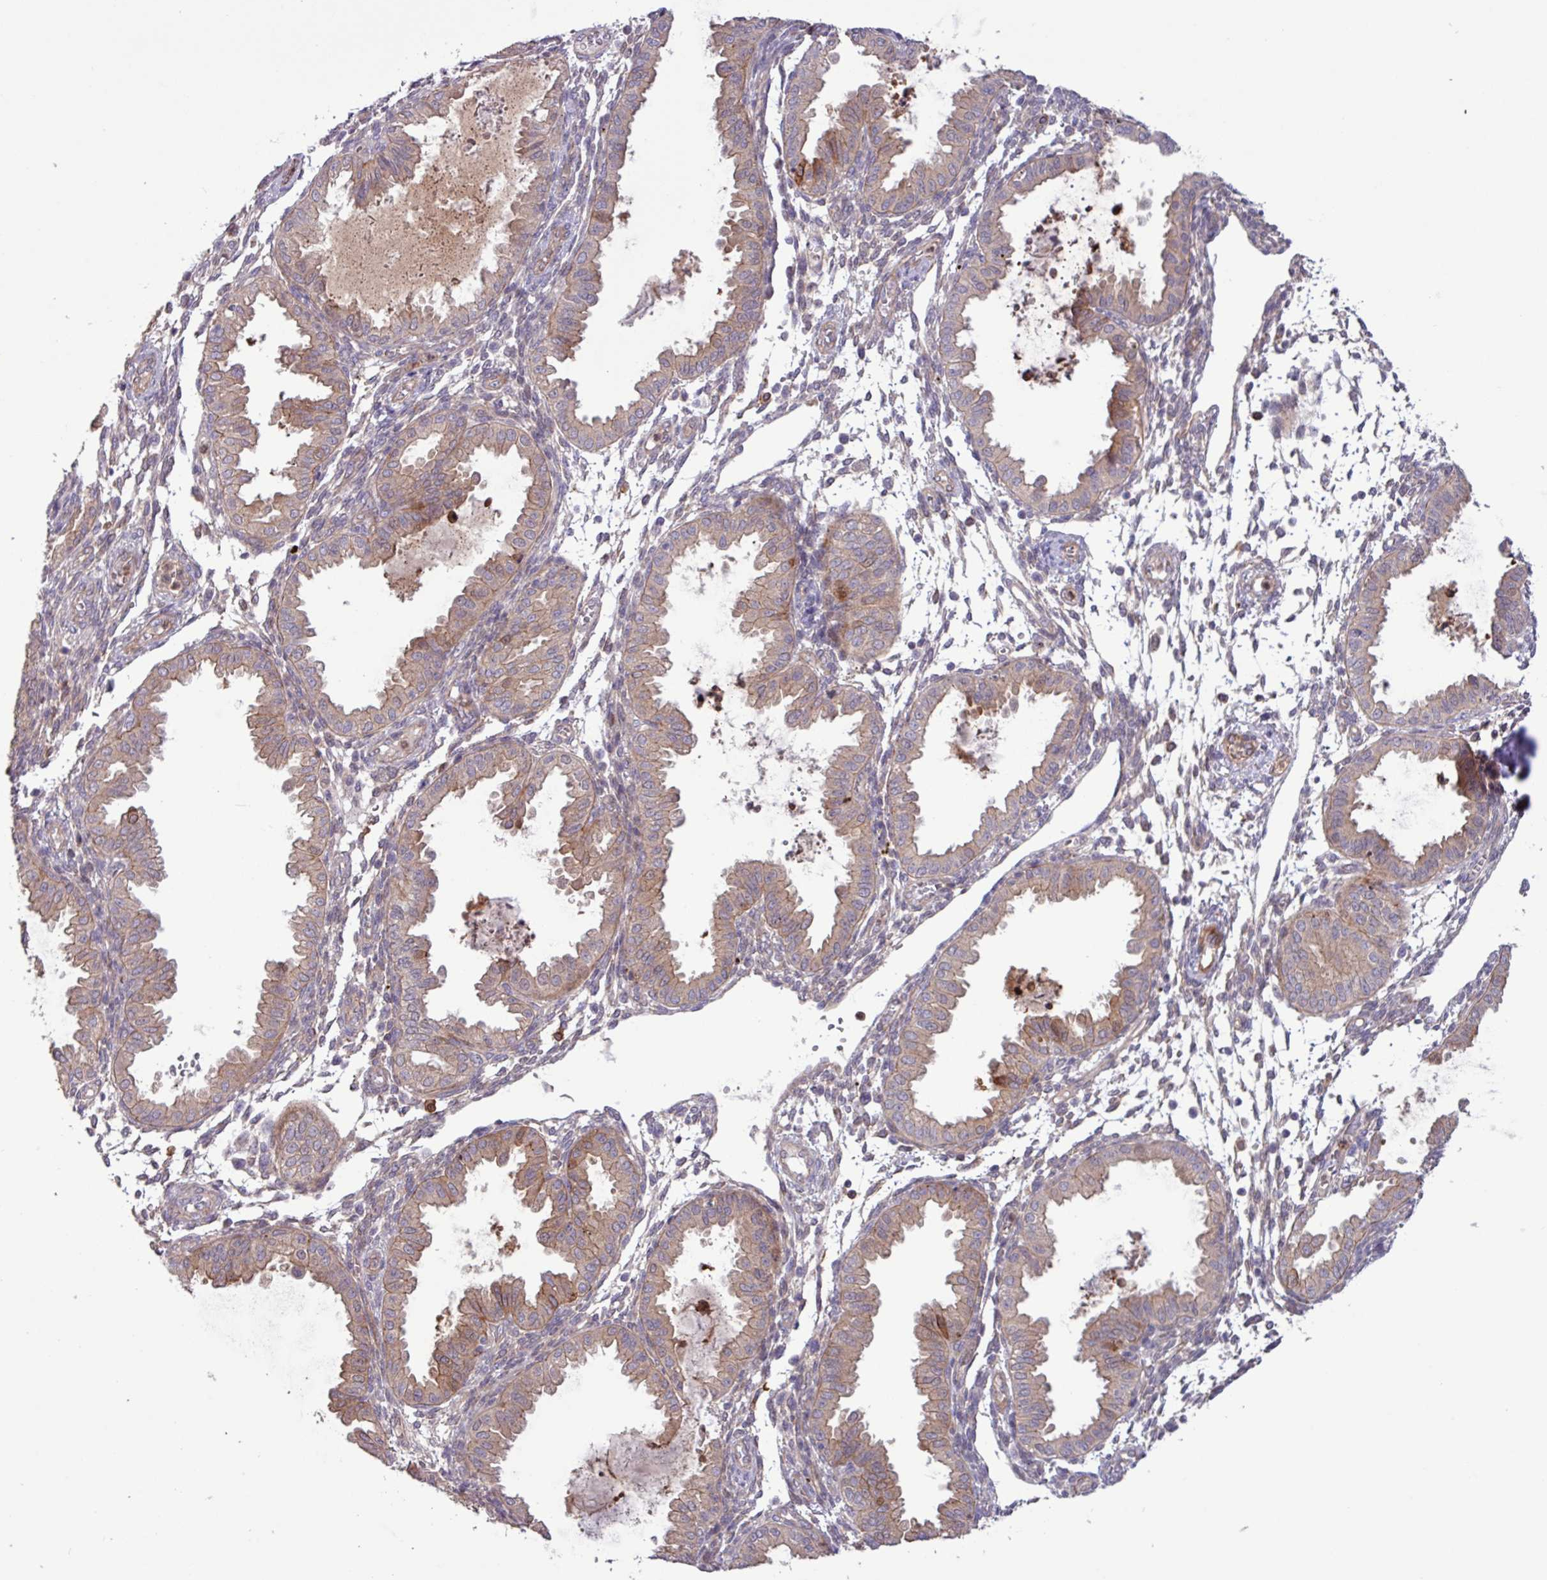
{"staining": {"intensity": "negative", "quantity": "none", "location": "none"}, "tissue": "endometrium", "cell_type": "Cells in endometrial stroma", "image_type": "normal", "snomed": [{"axis": "morphology", "description": "Normal tissue, NOS"}, {"axis": "topography", "description": "Endometrium"}], "caption": "Cells in endometrial stroma show no significant expression in benign endometrium.", "gene": "CNTRL", "patient": {"sex": "female", "age": 33}}